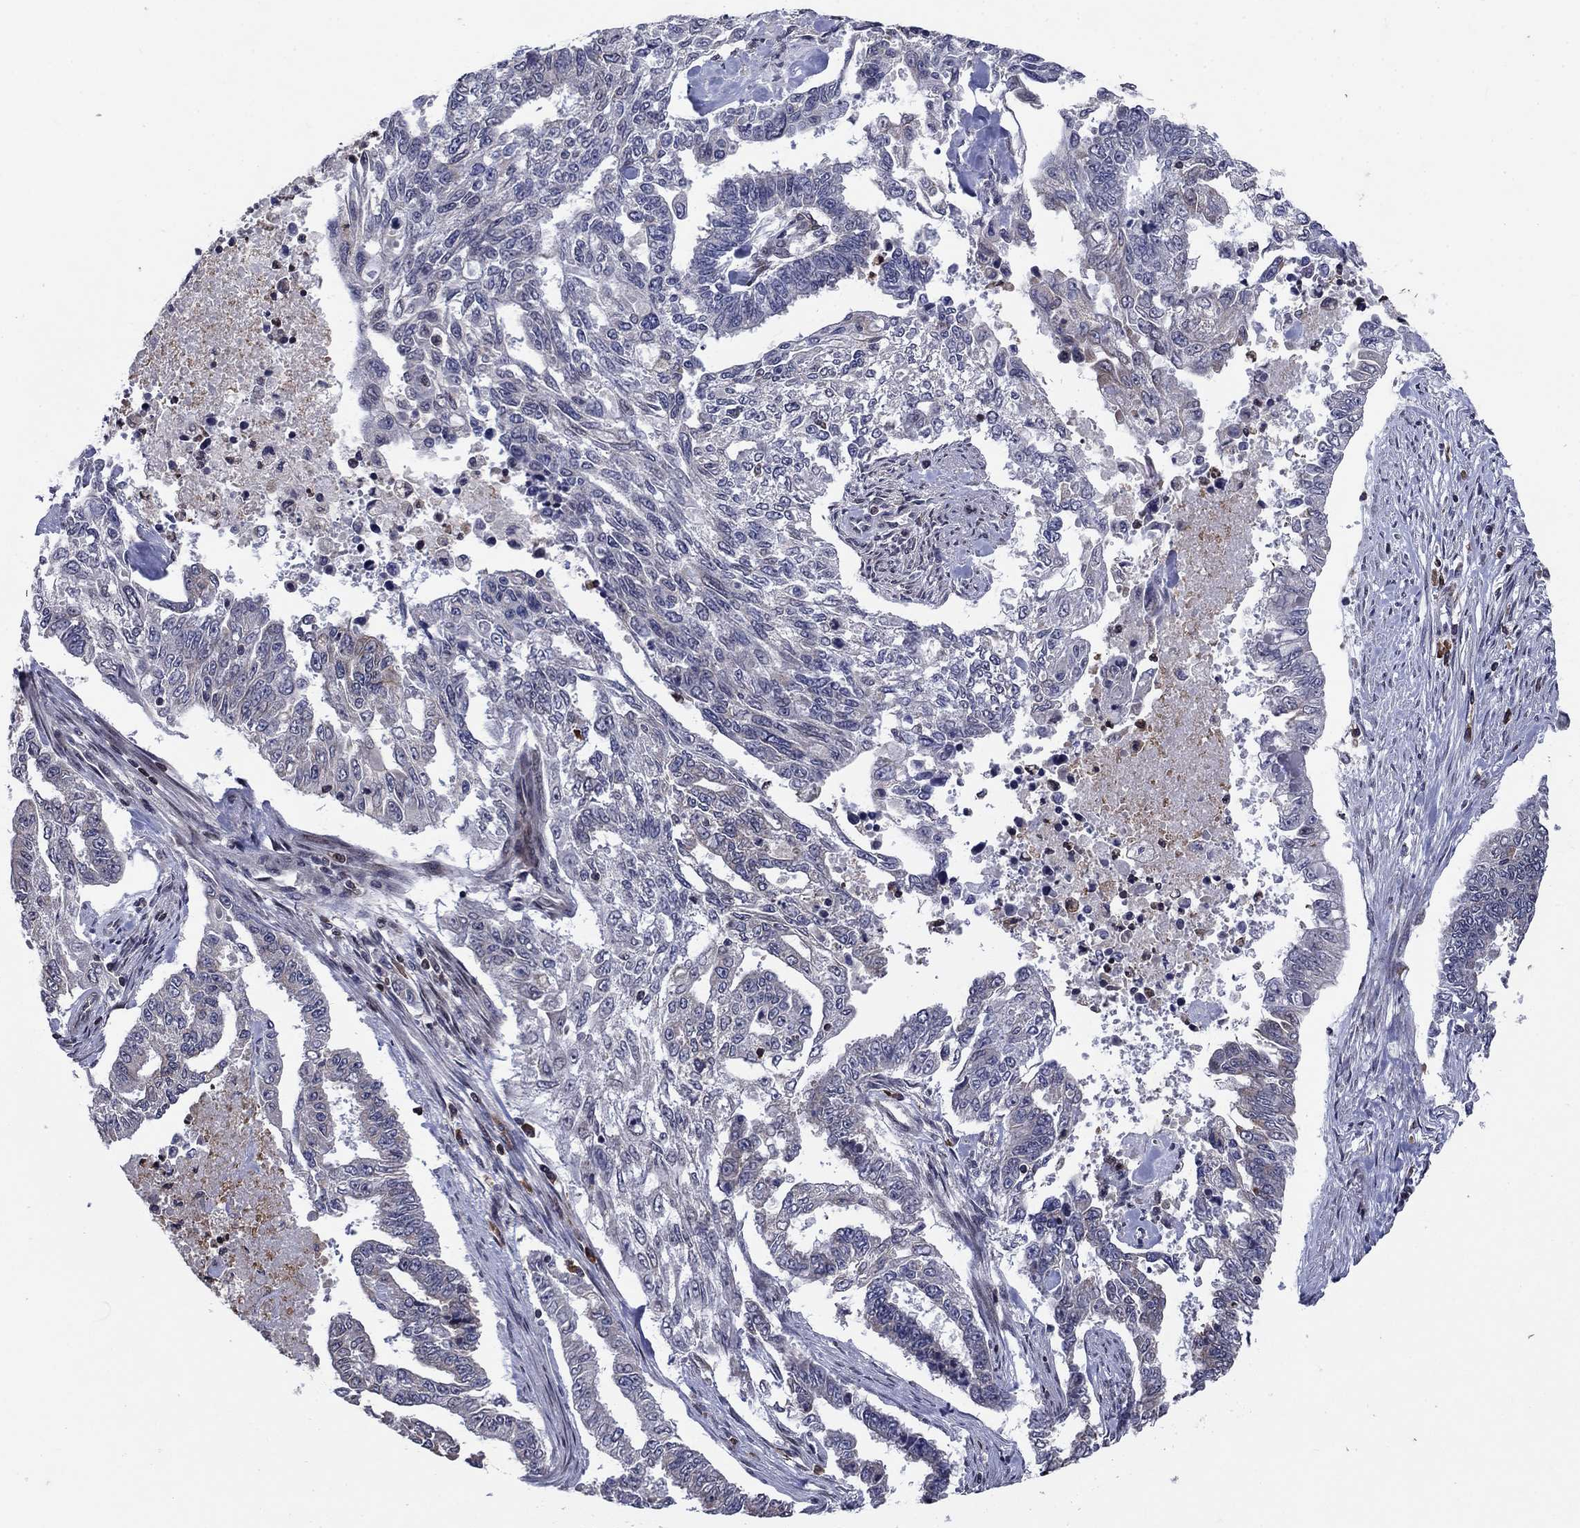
{"staining": {"intensity": "weak", "quantity": "<25%", "location": "cytoplasmic/membranous"}, "tissue": "endometrial cancer", "cell_type": "Tumor cells", "image_type": "cancer", "snomed": [{"axis": "morphology", "description": "Adenocarcinoma, NOS"}, {"axis": "topography", "description": "Uterus"}], "caption": "Tumor cells show no significant protein expression in endometrial cancer.", "gene": "DHRS7", "patient": {"sex": "female", "age": 59}}